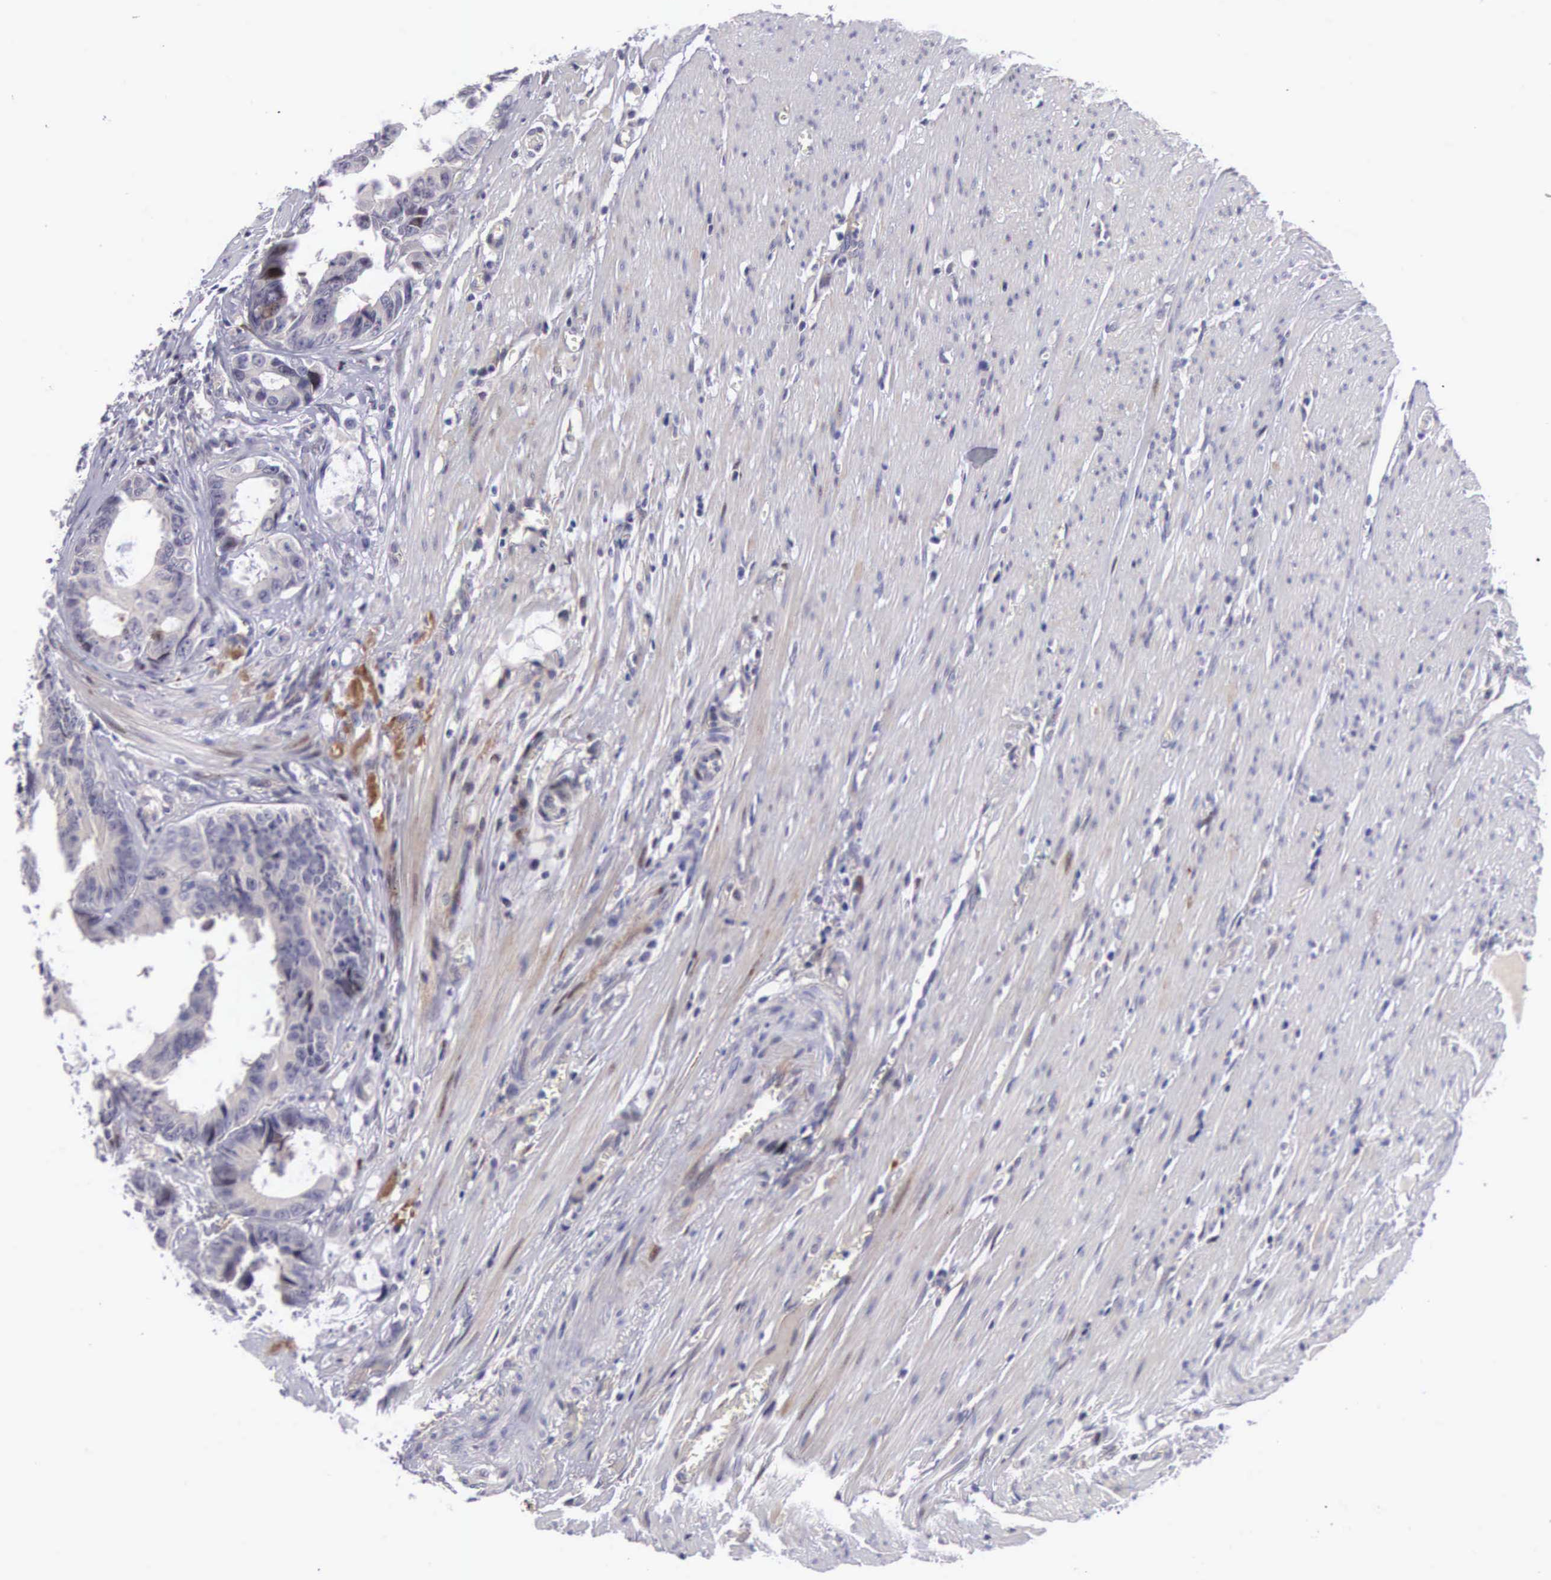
{"staining": {"intensity": "moderate", "quantity": "25%-75%", "location": "cytoplasmic/membranous,nuclear"}, "tissue": "colorectal cancer", "cell_type": "Tumor cells", "image_type": "cancer", "snomed": [{"axis": "morphology", "description": "Adenocarcinoma, NOS"}, {"axis": "topography", "description": "Rectum"}], "caption": "Immunohistochemistry (IHC) micrograph of human colorectal cancer stained for a protein (brown), which exhibits medium levels of moderate cytoplasmic/membranous and nuclear staining in about 25%-75% of tumor cells.", "gene": "EMID1", "patient": {"sex": "female", "age": 98}}